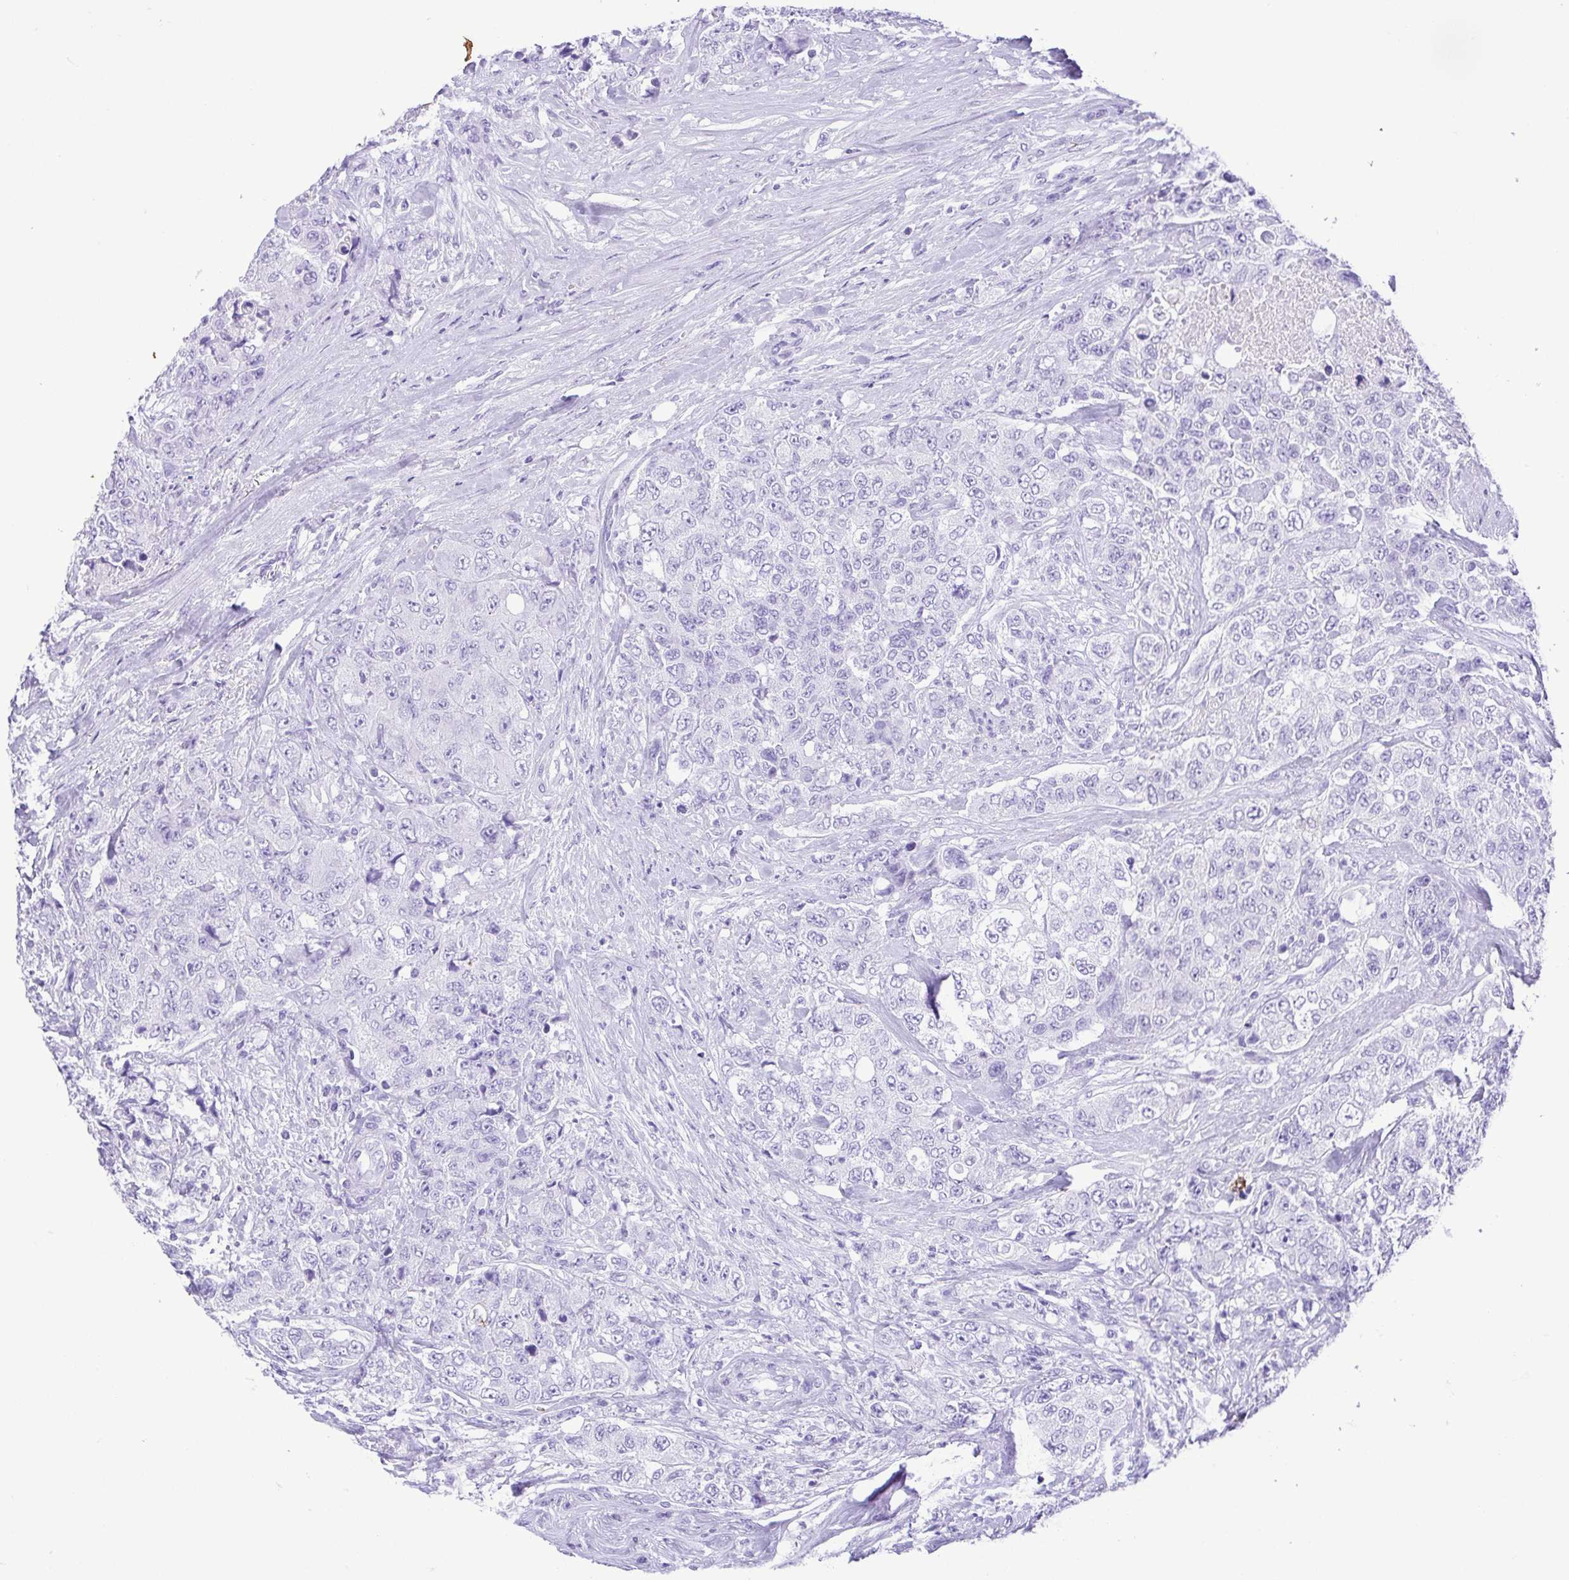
{"staining": {"intensity": "negative", "quantity": "none", "location": "none"}, "tissue": "urothelial cancer", "cell_type": "Tumor cells", "image_type": "cancer", "snomed": [{"axis": "morphology", "description": "Urothelial carcinoma, High grade"}, {"axis": "topography", "description": "Urinary bladder"}], "caption": "Tumor cells show no significant protein positivity in urothelial carcinoma (high-grade).", "gene": "CDSN", "patient": {"sex": "female", "age": 78}}